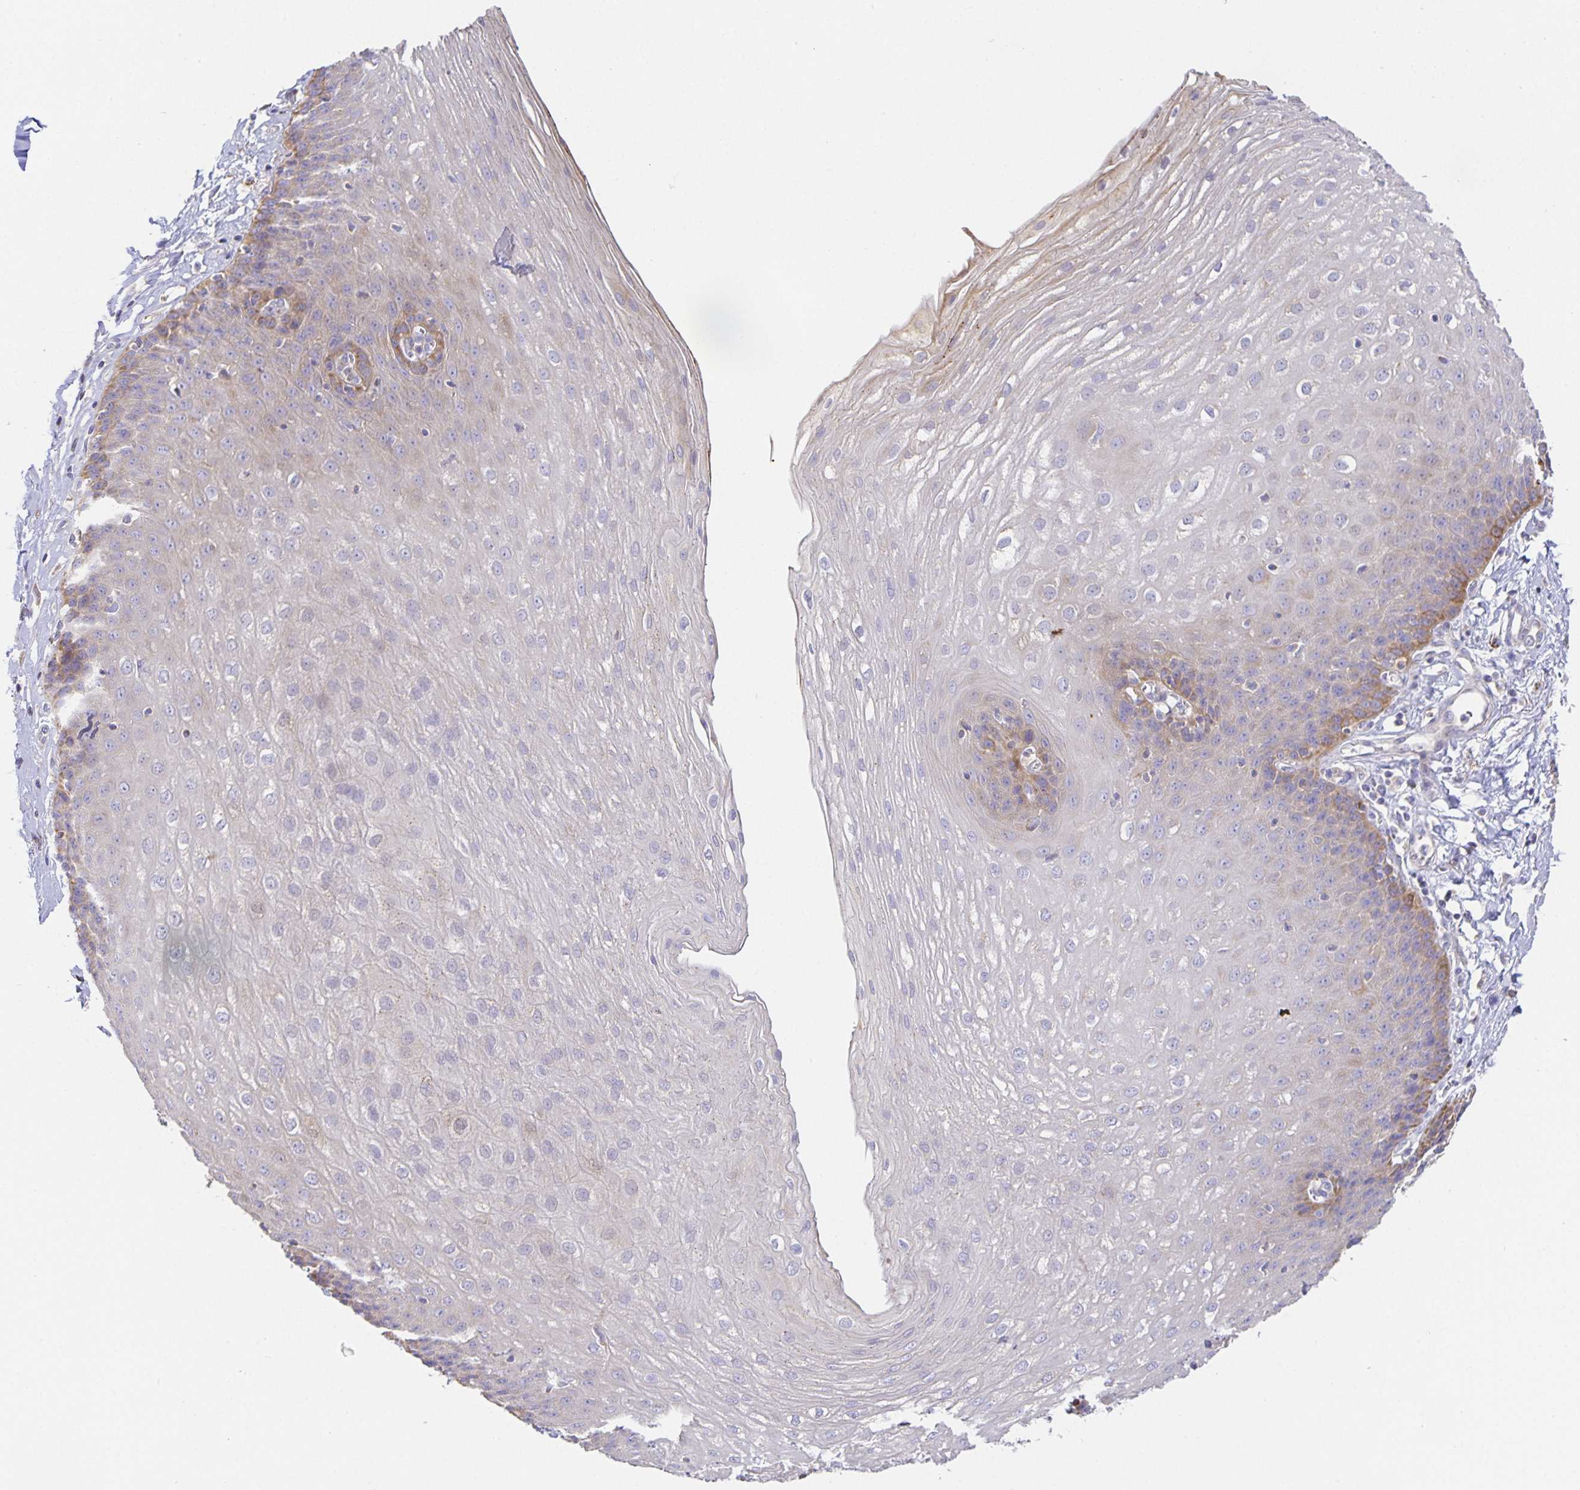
{"staining": {"intensity": "moderate", "quantity": "<25%", "location": "cytoplasmic/membranous"}, "tissue": "esophagus", "cell_type": "Squamous epithelial cells", "image_type": "normal", "snomed": [{"axis": "morphology", "description": "Normal tissue, NOS"}, {"axis": "topography", "description": "Esophagus"}], "caption": "Unremarkable esophagus was stained to show a protein in brown. There is low levels of moderate cytoplasmic/membranous expression in about <25% of squamous epithelial cells.", "gene": "FLRT3", "patient": {"sex": "female", "age": 81}}